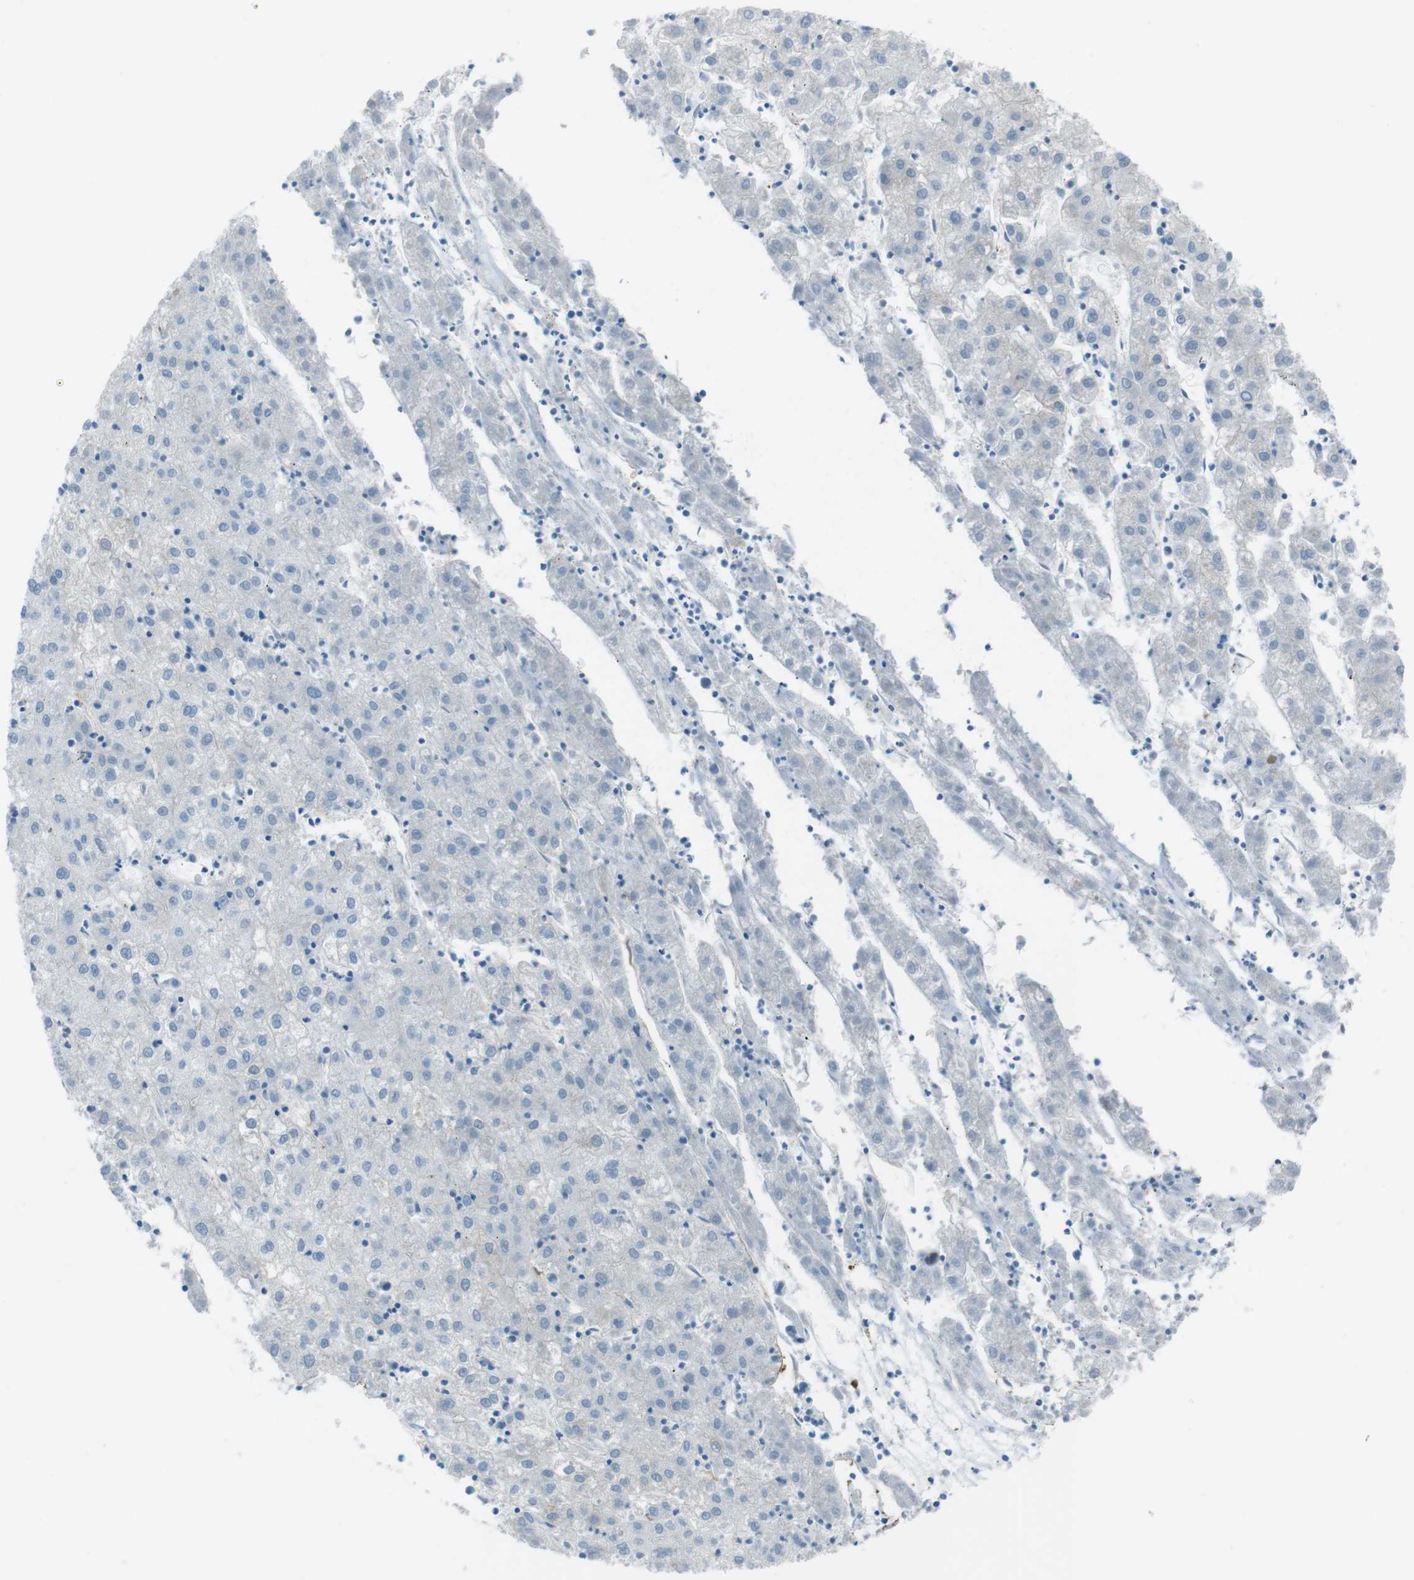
{"staining": {"intensity": "negative", "quantity": "none", "location": "none"}, "tissue": "liver cancer", "cell_type": "Tumor cells", "image_type": "cancer", "snomed": [{"axis": "morphology", "description": "Carcinoma, Hepatocellular, NOS"}, {"axis": "topography", "description": "Liver"}], "caption": "Histopathology image shows no protein staining in tumor cells of hepatocellular carcinoma (liver) tissue.", "gene": "TUBB2A", "patient": {"sex": "male", "age": 72}}